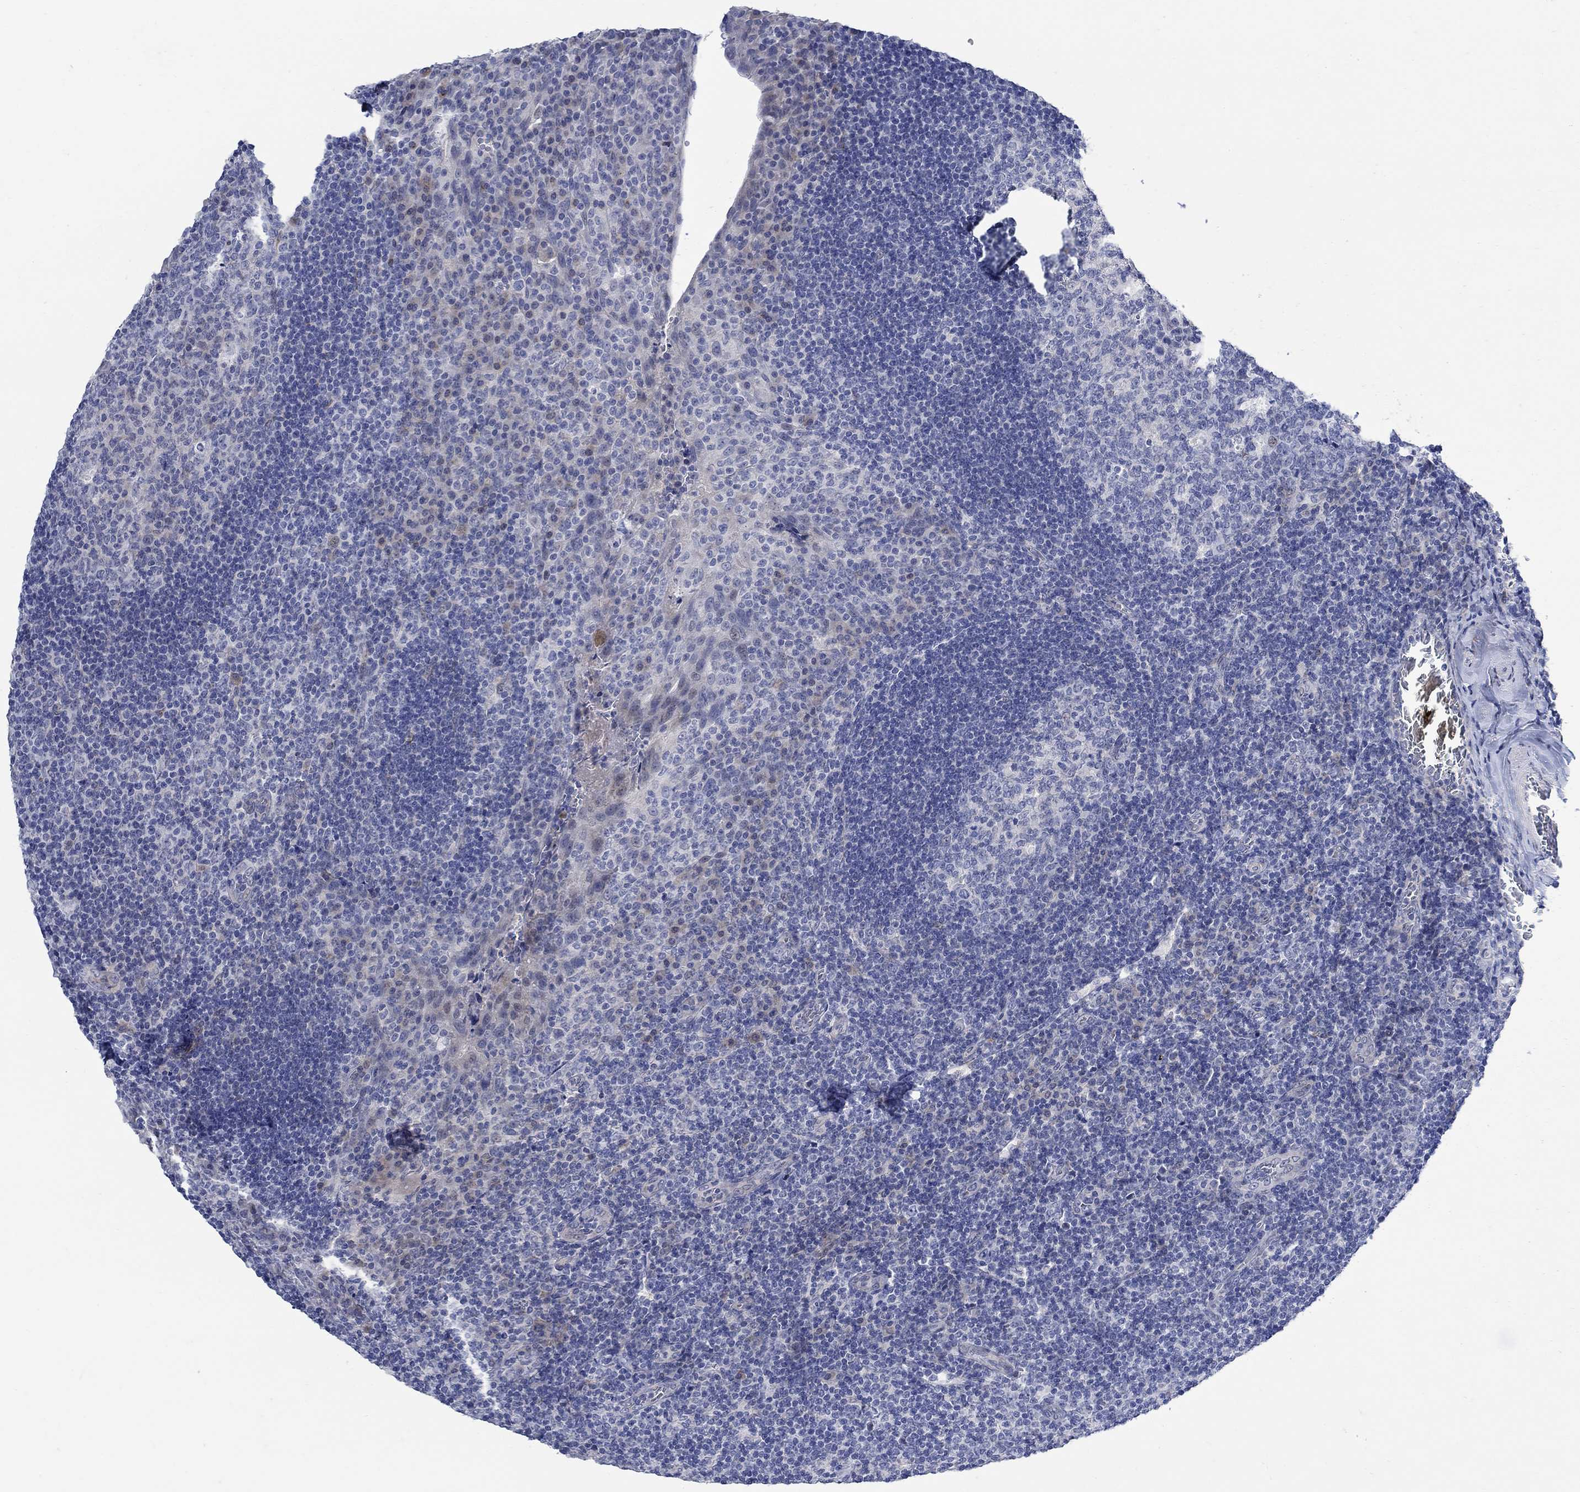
{"staining": {"intensity": "negative", "quantity": "none", "location": "none"}, "tissue": "tonsil", "cell_type": "Germinal center cells", "image_type": "normal", "snomed": [{"axis": "morphology", "description": "Normal tissue, NOS"}, {"axis": "topography", "description": "Tonsil"}], "caption": "Germinal center cells show no significant staining in normal tonsil. The staining was performed using DAB to visualize the protein expression in brown, while the nuclei were stained in blue with hematoxylin (Magnification: 20x).", "gene": "DLK1", "patient": {"sex": "male", "age": 17}}